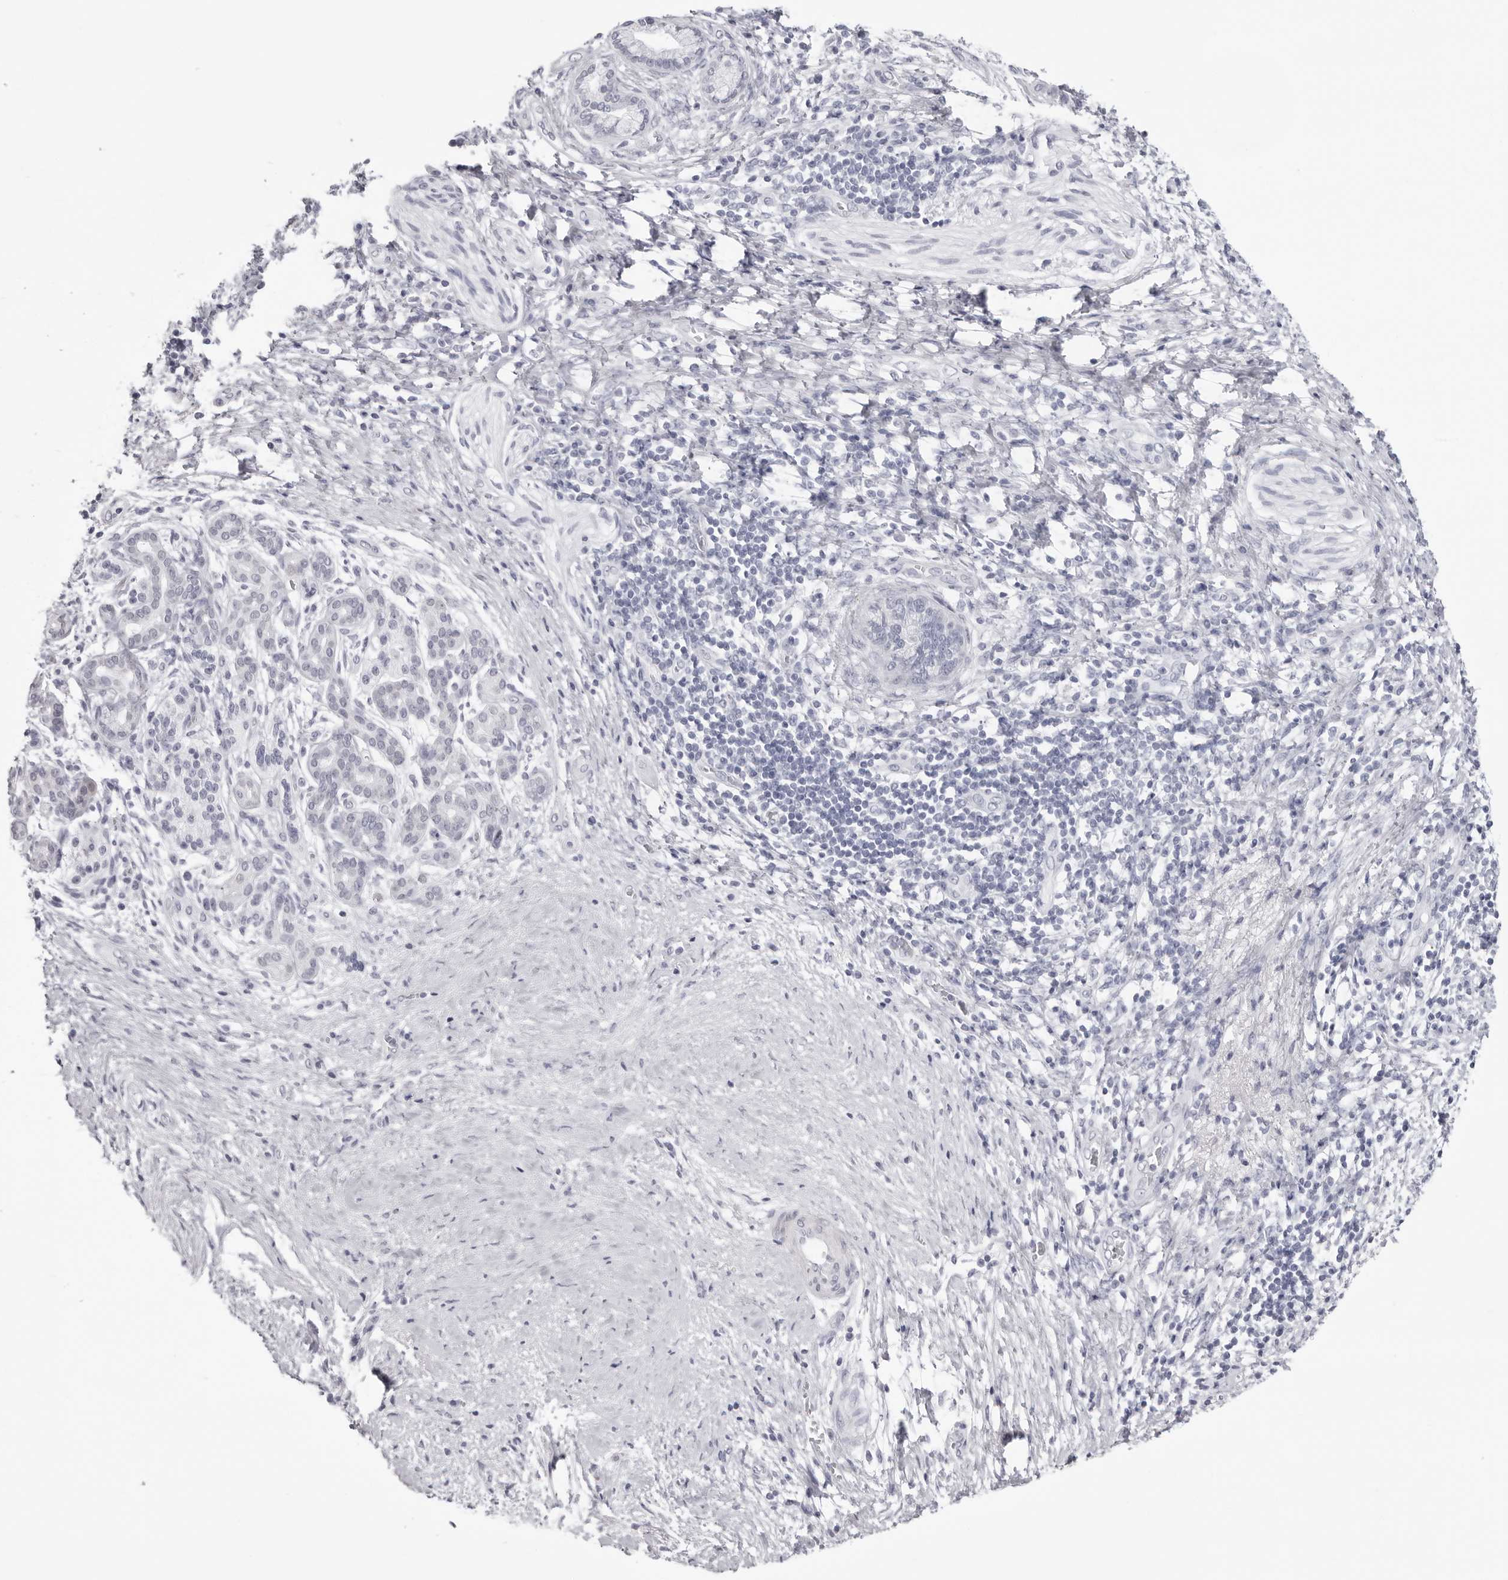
{"staining": {"intensity": "negative", "quantity": "none", "location": "none"}, "tissue": "pancreatic cancer", "cell_type": "Tumor cells", "image_type": "cancer", "snomed": [{"axis": "morphology", "description": "Adenocarcinoma, NOS"}, {"axis": "topography", "description": "Pancreas"}], "caption": "DAB immunohistochemical staining of pancreatic cancer displays no significant staining in tumor cells.", "gene": "INSL3", "patient": {"sex": "male", "age": 59}}